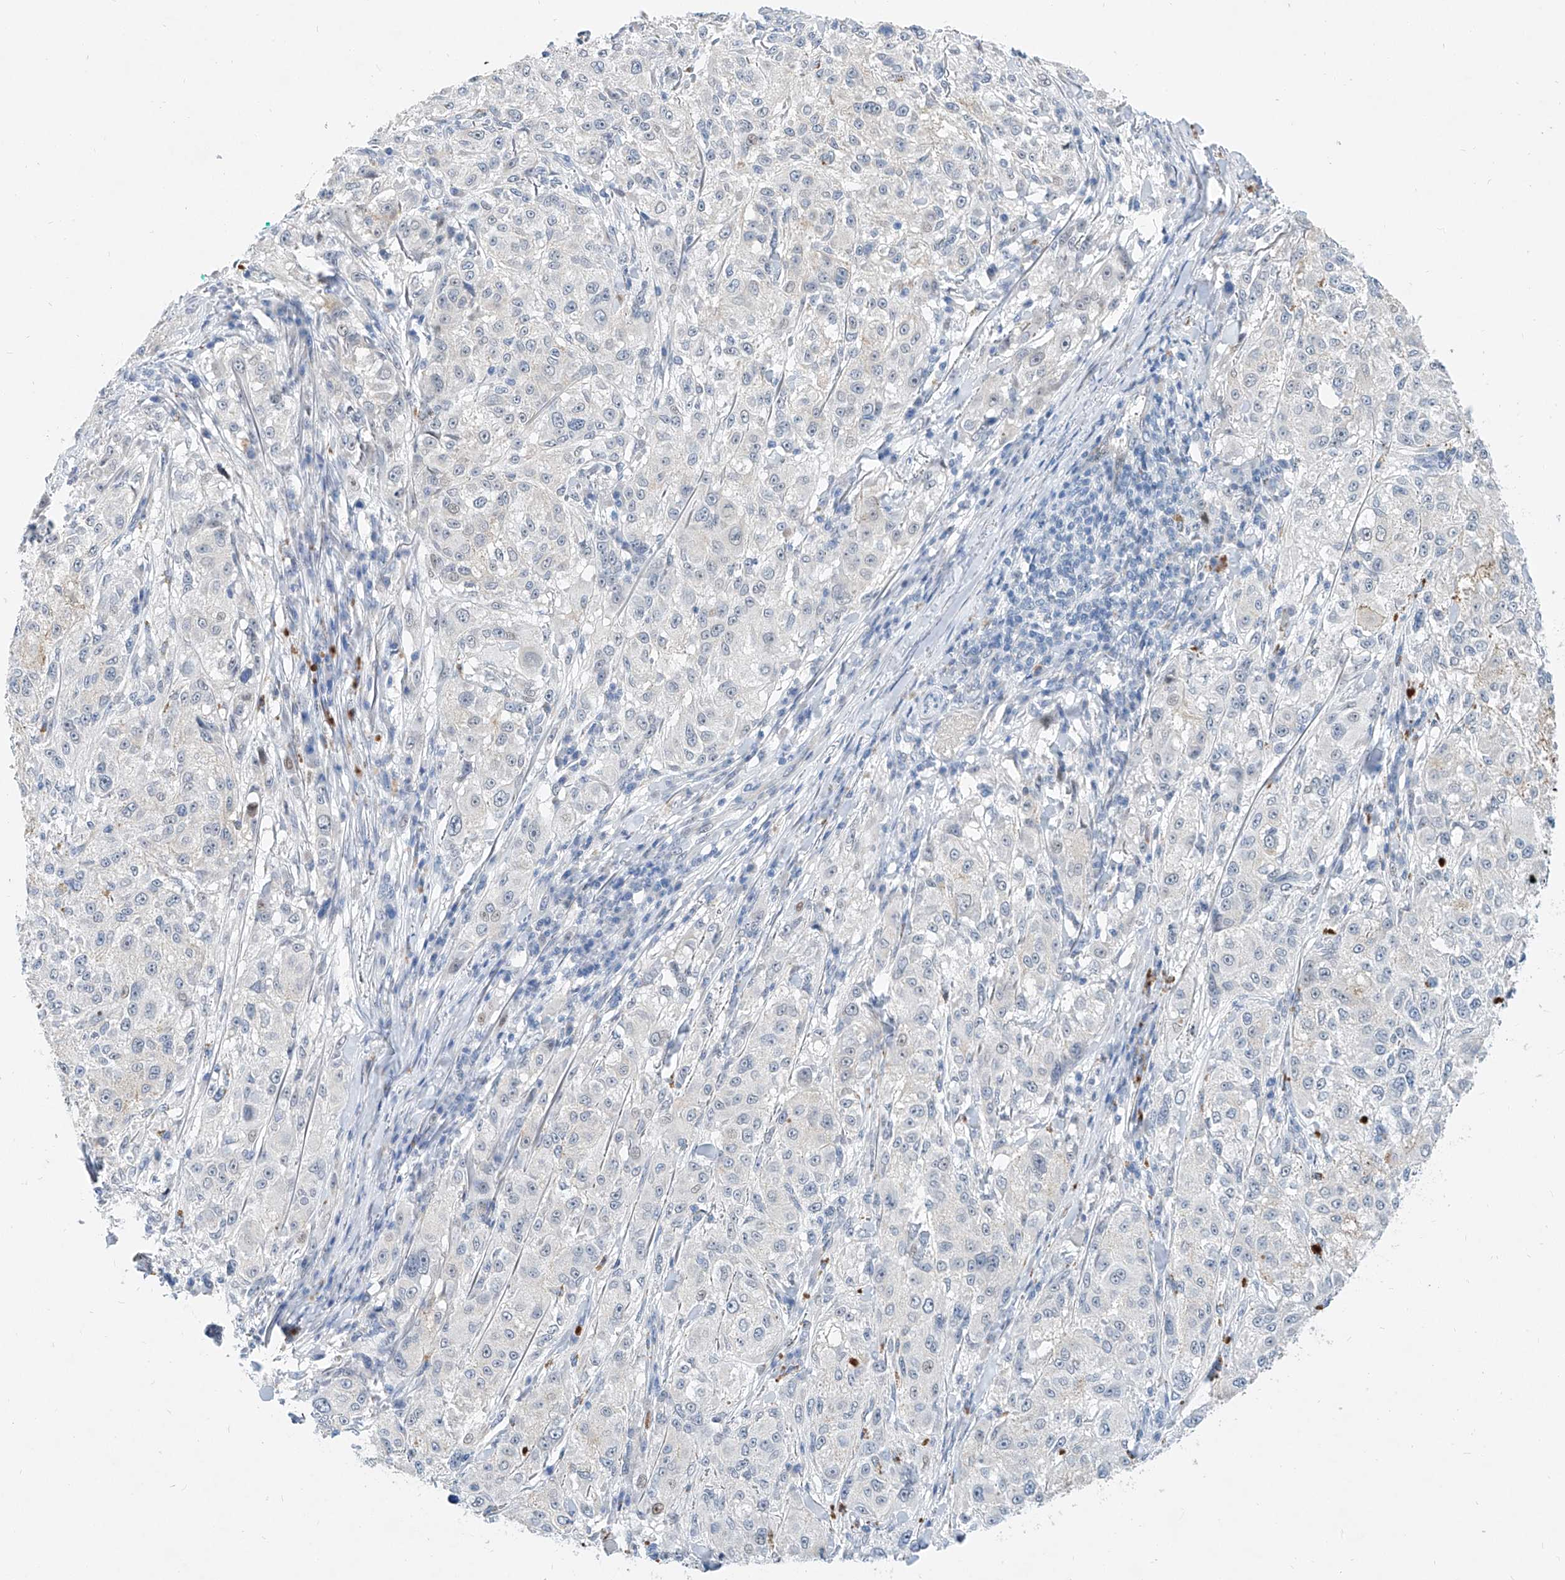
{"staining": {"intensity": "weak", "quantity": "<25%", "location": "nuclear"}, "tissue": "melanoma", "cell_type": "Tumor cells", "image_type": "cancer", "snomed": [{"axis": "morphology", "description": "Necrosis, NOS"}, {"axis": "morphology", "description": "Malignant melanoma, NOS"}, {"axis": "topography", "description": "Skin"}], "caption": "The immunohistochemistry (IHC) image has no significant expression in tumor cells of malignant melanoma tissue. (DAB (3,3'-diaminobenzidine) immunohistochemistry with hematoxylin counter stain).", "gene": "BPTF", "patient": {"sex": "female", "age": 87}}